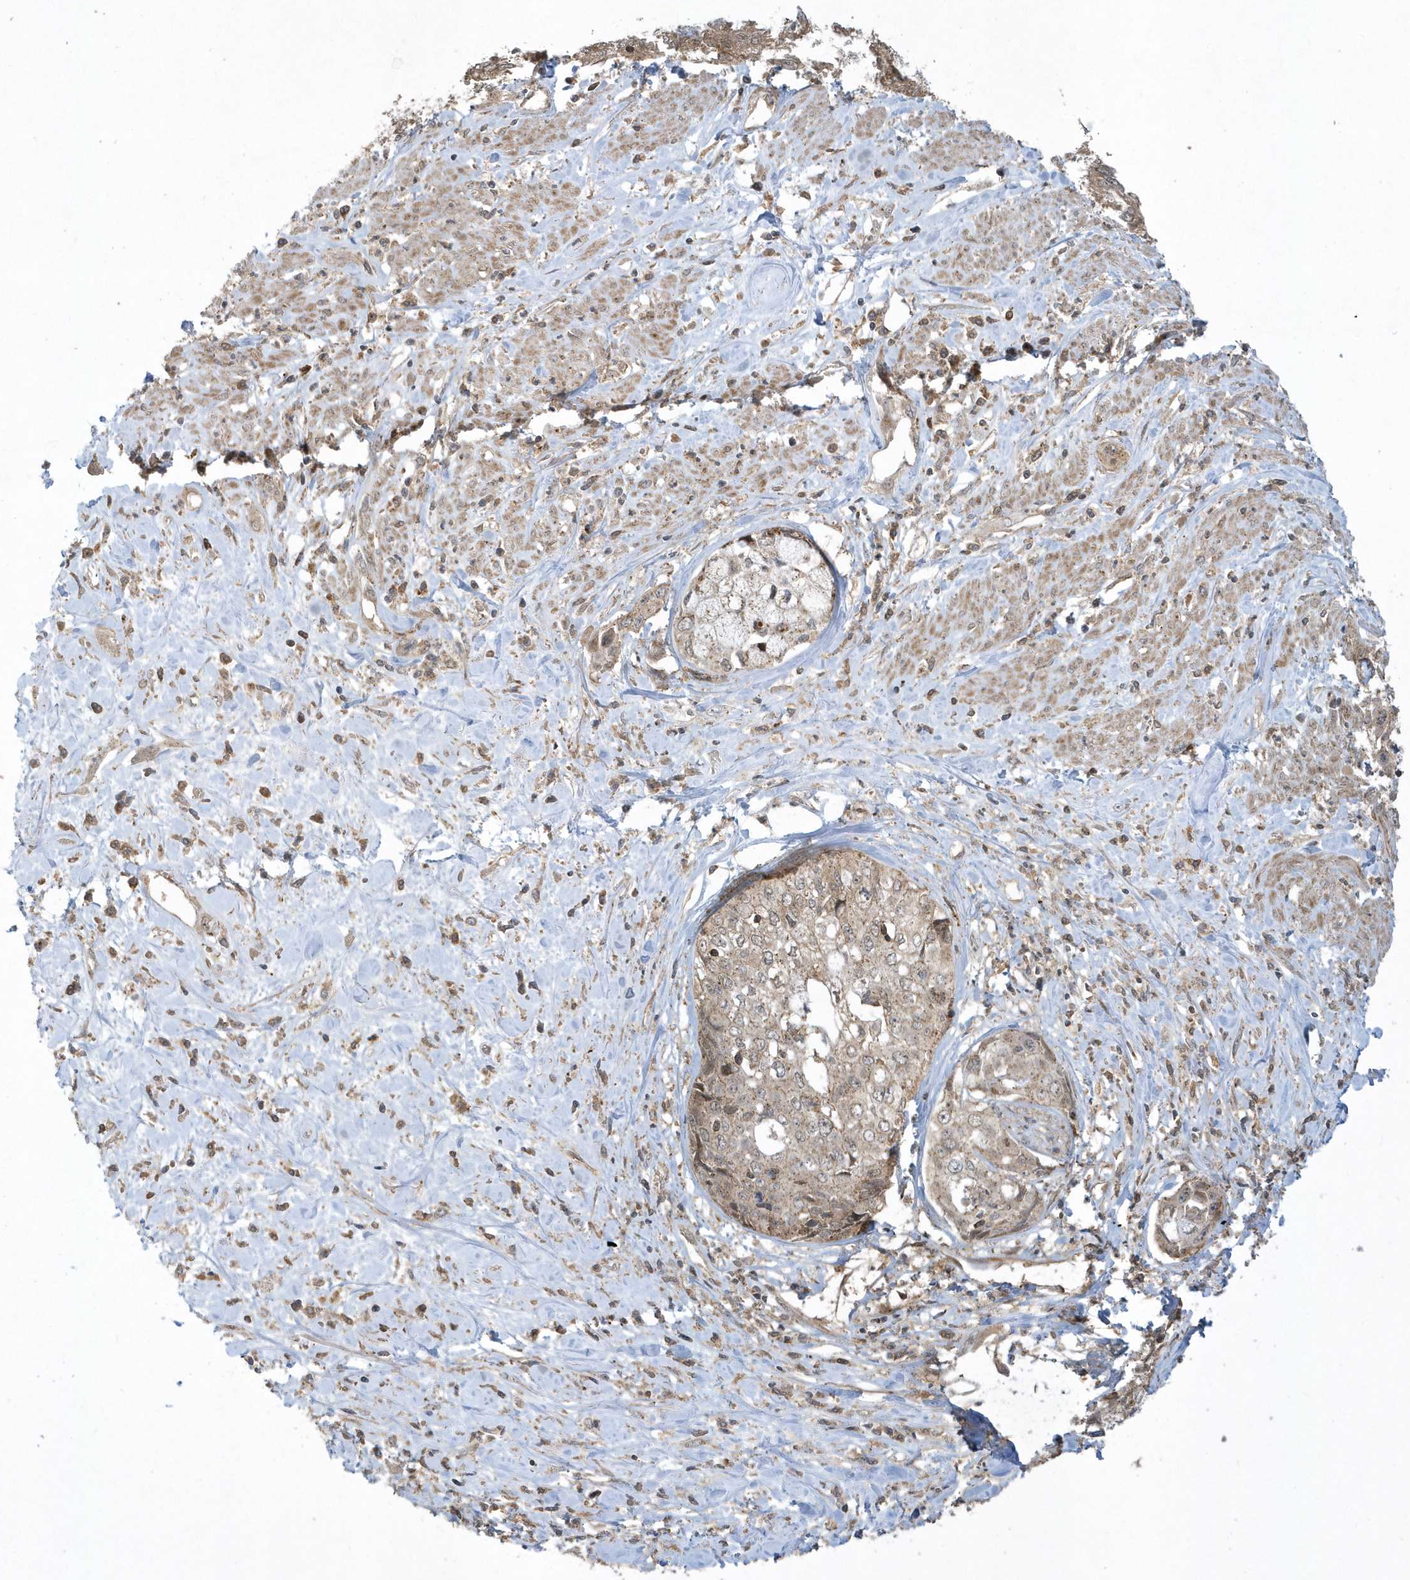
{"staining": {"intensity": "weak", "quantity": "25%-75%", "location": "cytoplasmic/membranous"}, "tissue": "cervical cancer", "cell_type": "Tumor cells", "image_type": "cancer", "snomed": [{"axis": "morphology", "description": "Squamous cell carcinoma, NOS"}, {"axis": "topography", "description": "Cervix"}], "caption": "High-power microscopy captured an IHC micrograph of cervical squamous cell carcinoma, revealing weak cytoplasmic/membranous positivity in about 25%-75% of tumor cells.", "gene": "STAMBP", "patient": {"sex": "female", "age": 31}}